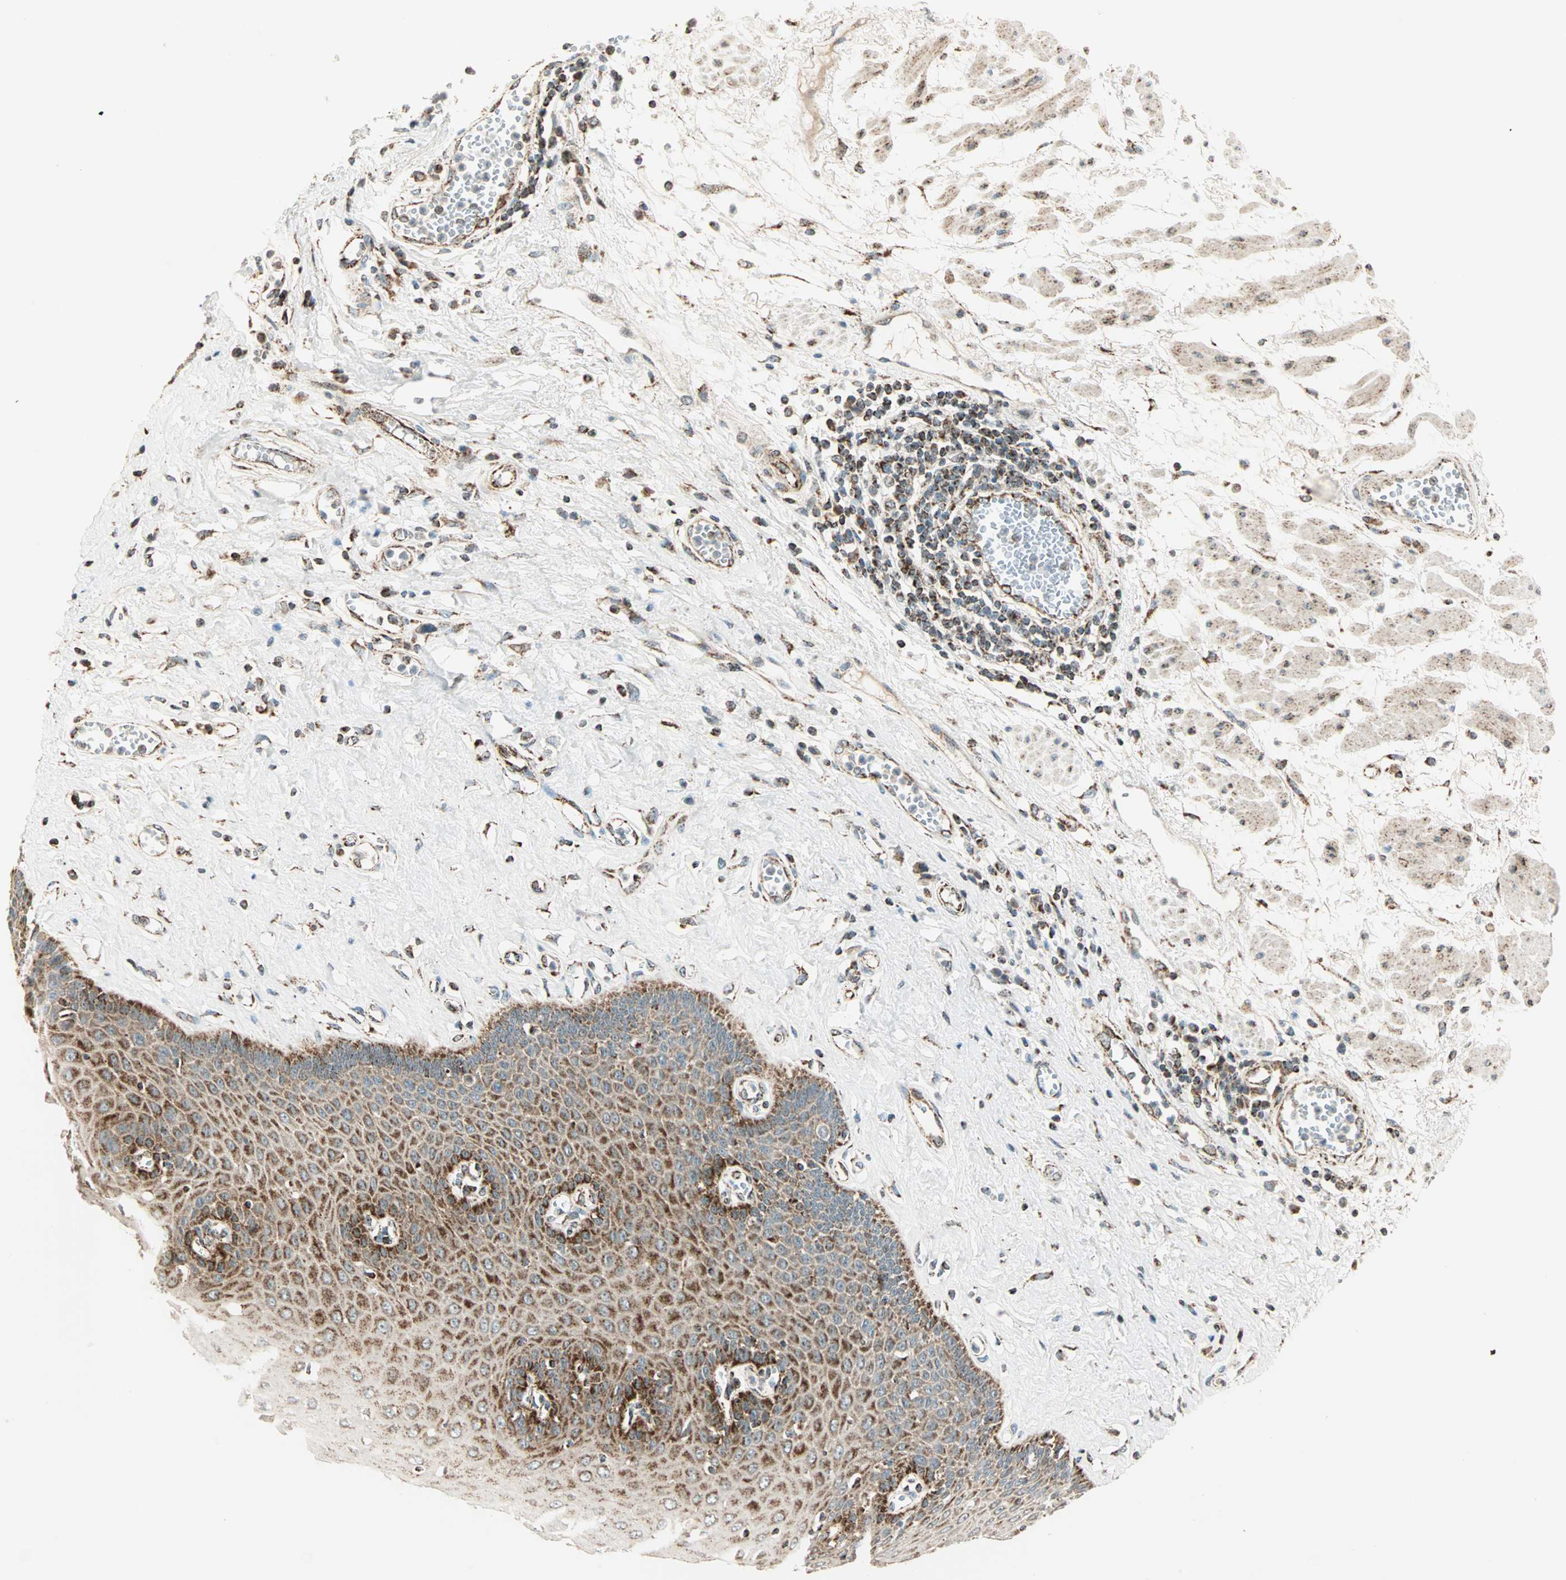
{"staining": {"intensity": "moderate", "quantity": ">75%", "location": "cytoplasmic/membranous"}, "tissue": "esophagus", "cell_type": "Squamous epithelial cells", "image_type": "normal", "snomed": [{"axis": "morphology", "description": "Normal tissue, NOS"}, {"axis": "morphology", "description": "Squamous cell carcinoma, NOS"}, {"axis": "topography", "description": "Esophagus"}], "caption": "Immunohistochemical staining of unremarkable human esophagus exhibits >75% levels of moderate cytoplasmic/membranous protein expression in about >75% of squamous epithelial cells. The staining is performed using DAB (3,3'-diaminobenzidine) brown chromogen to label protein expression. The nuclei are counter-stained blue using hematoxylin.", "gene": "SPRY4", "patient": {"sex": "male", "age": 65}}